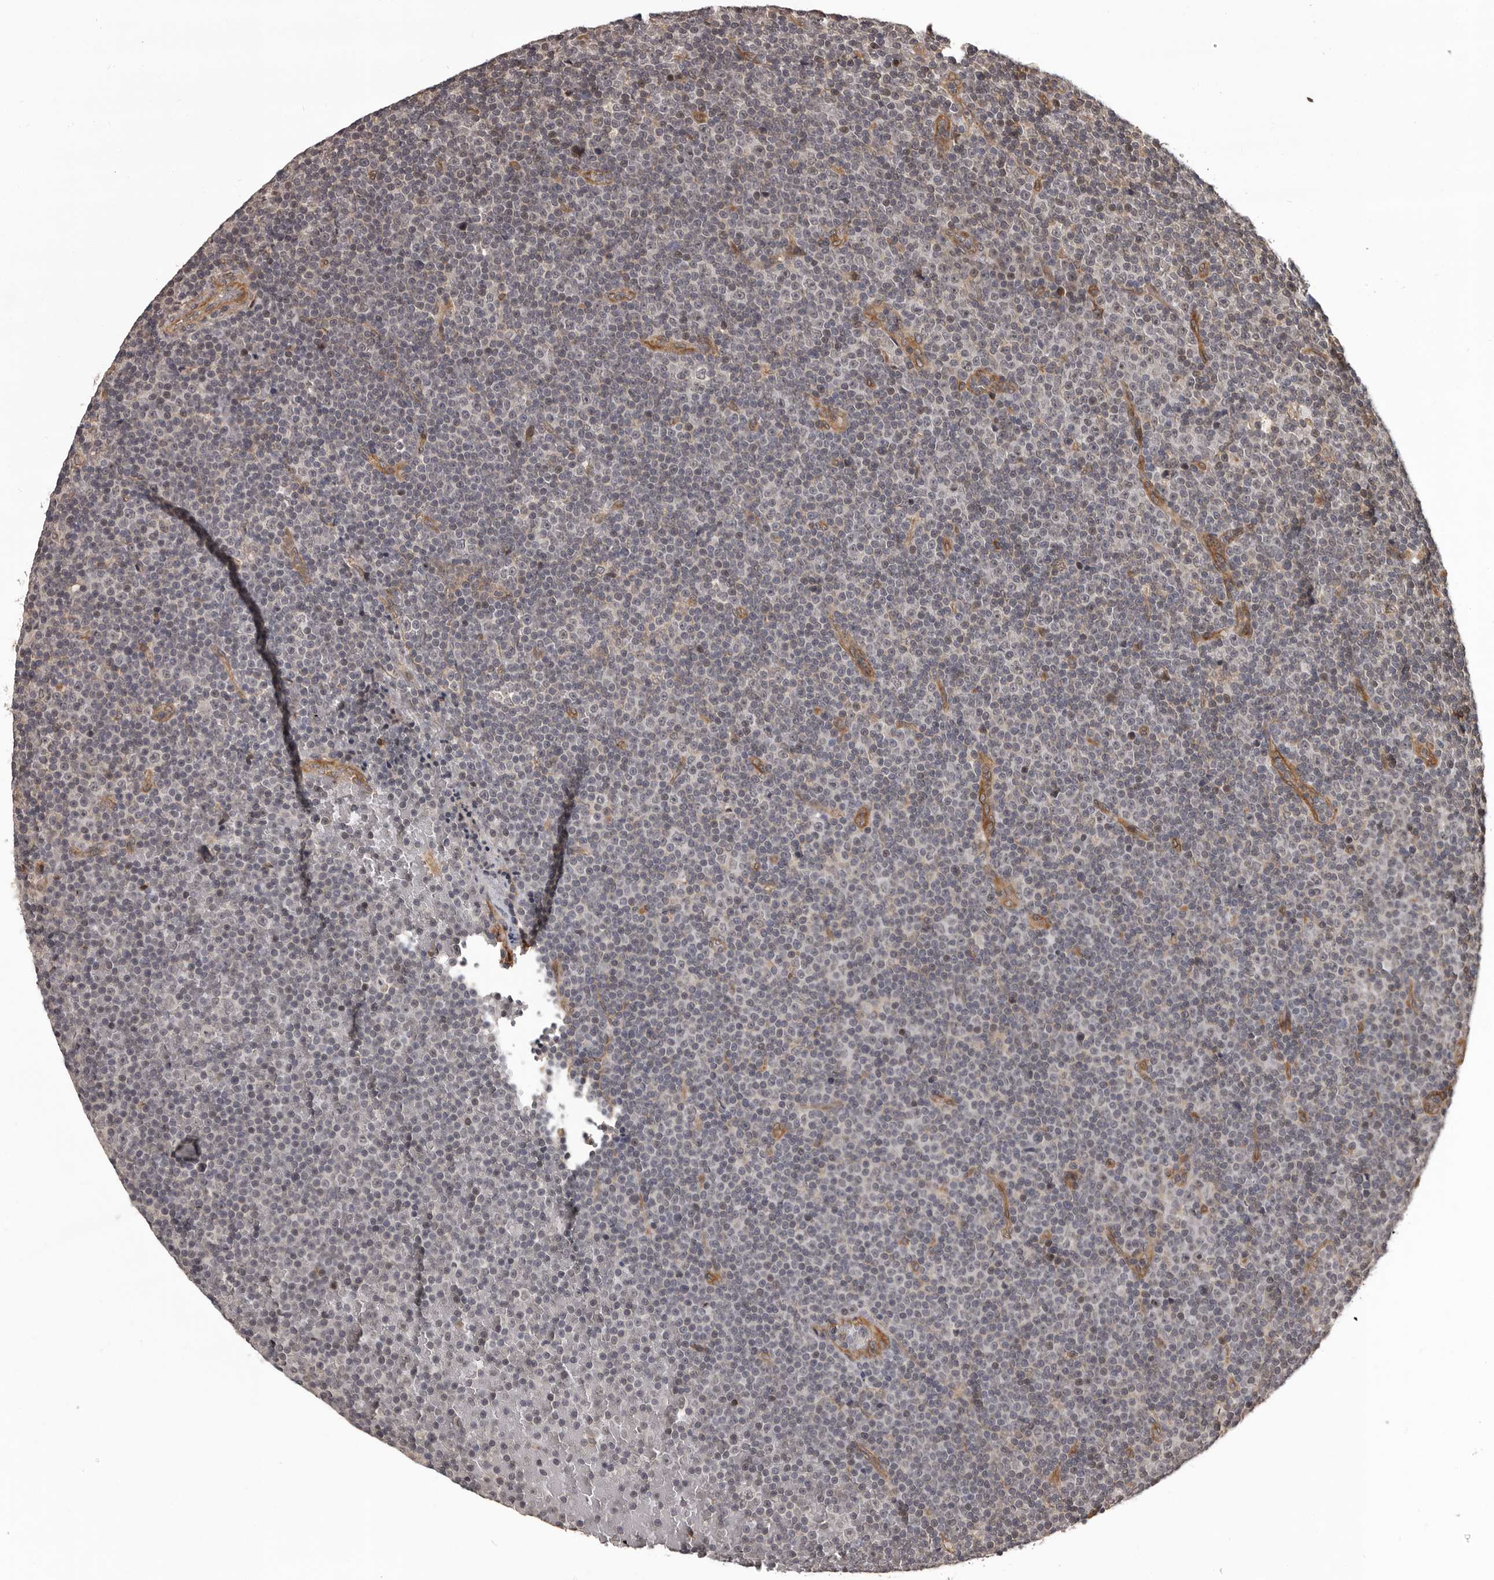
{"staining": {"intensity": "negative", "quantity": "none", "location": "none"}, "tissue": "lymphoma", "cell_type": "Tumor cells", "image_type": "cancer", "snomed": [{"axis": "morphology", "description": "Malignant lymphoma, non-Hodgkin's type, Low grade"}, {"axis": "topography", "description": "Lymph node"}], "caption": "Histopathology image shows no significant protein staining in tumor cells of lymphoma.", "gene": "SLITRK6", "patient": {"sex": "female", "age": 67}}